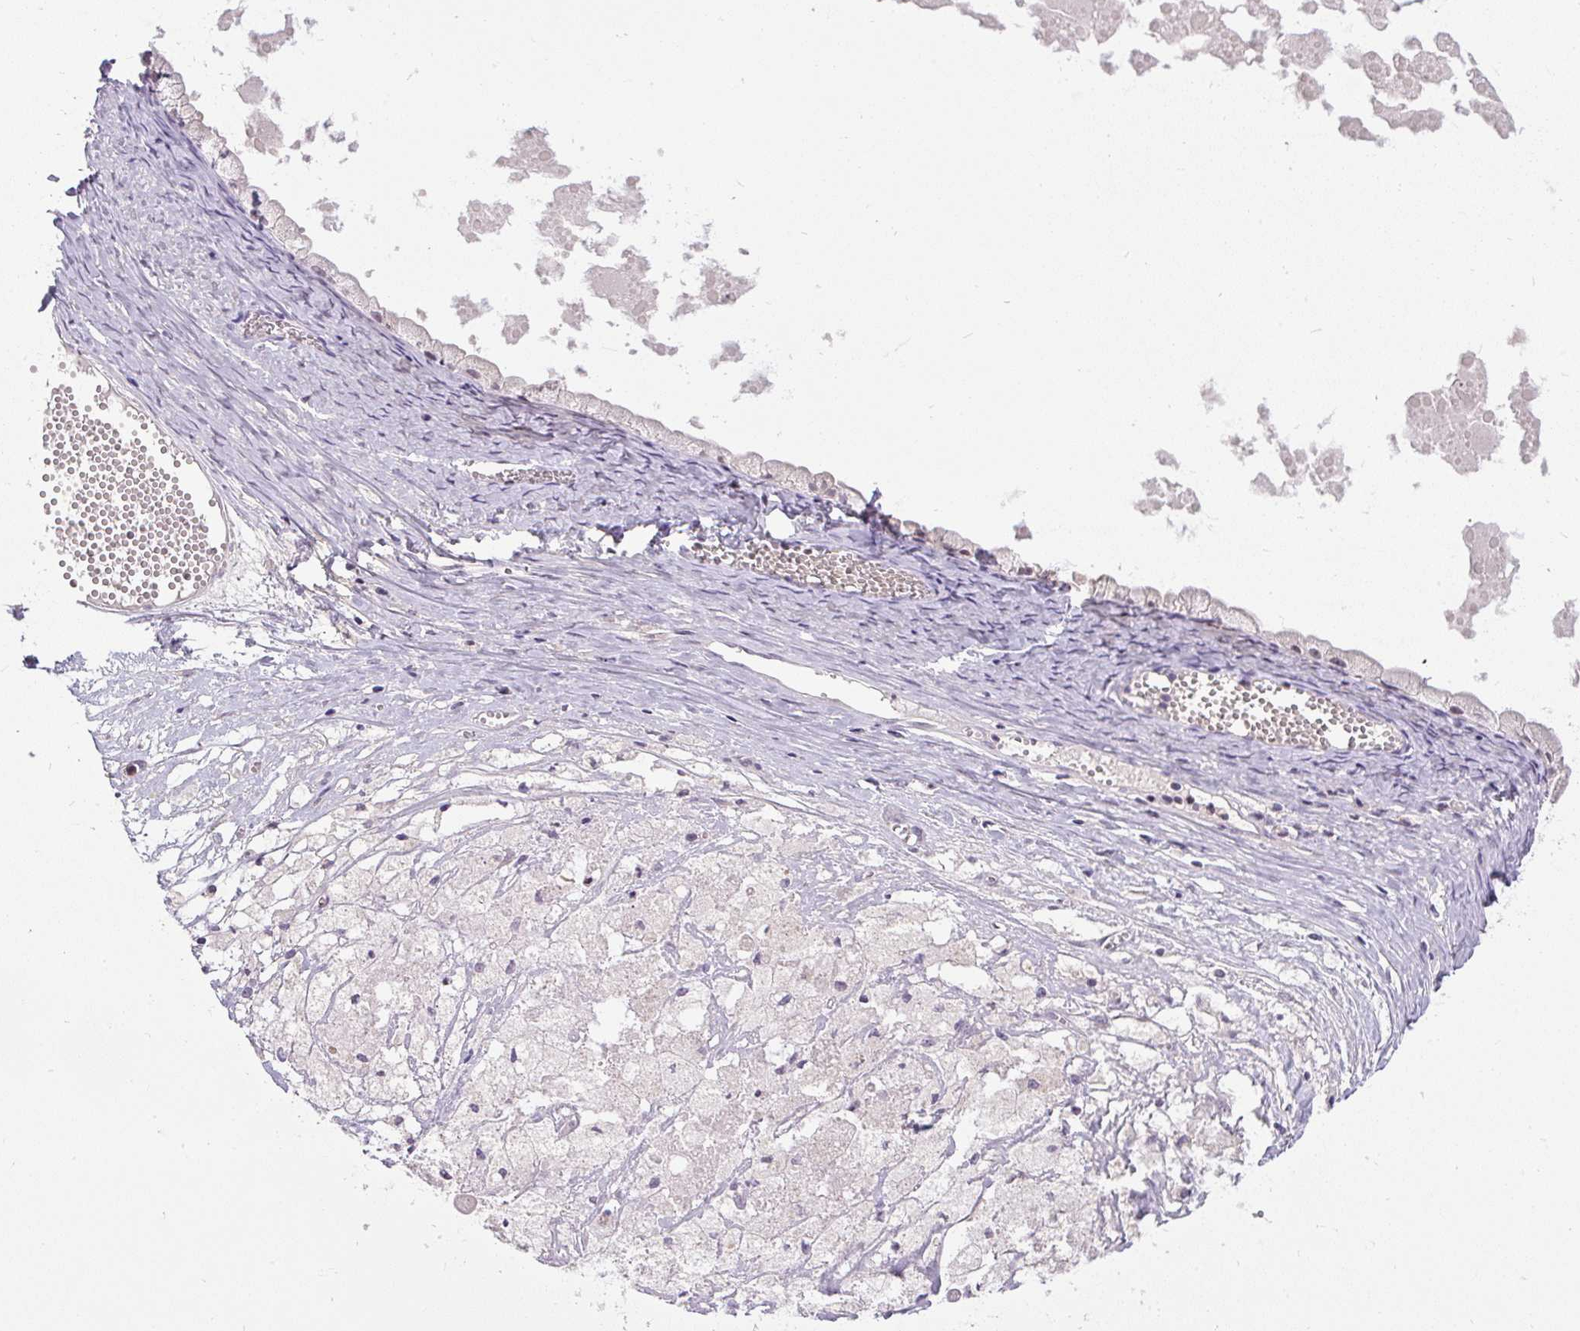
{"staining": {"intensity": "weak", "quantity": "25%-75%", "location": "nuclear"}, "tissue": "ovarian cancer", "cell_type": "Tumor cells", "image_type": "cancer", "snomed": [{"axis": "morphology", "description": "Cystadenocarcinoma, mucinous, NOS"}, {"axis": "topography", "description": "Ovary"}], "caption": "Ovarian mucinous cystadenocarcinoma stained with DAB (3,3'-diaminobenzidine) IHC shows low levels of weak nuclear expression in about 25%-75% of tumor cells. (DAB (3,3'-diaminobenzidine) IHC with brightfield microscopy, high magnification).", "gene": "FAM117B", "patient": {"sex": "female", "age": 61}}